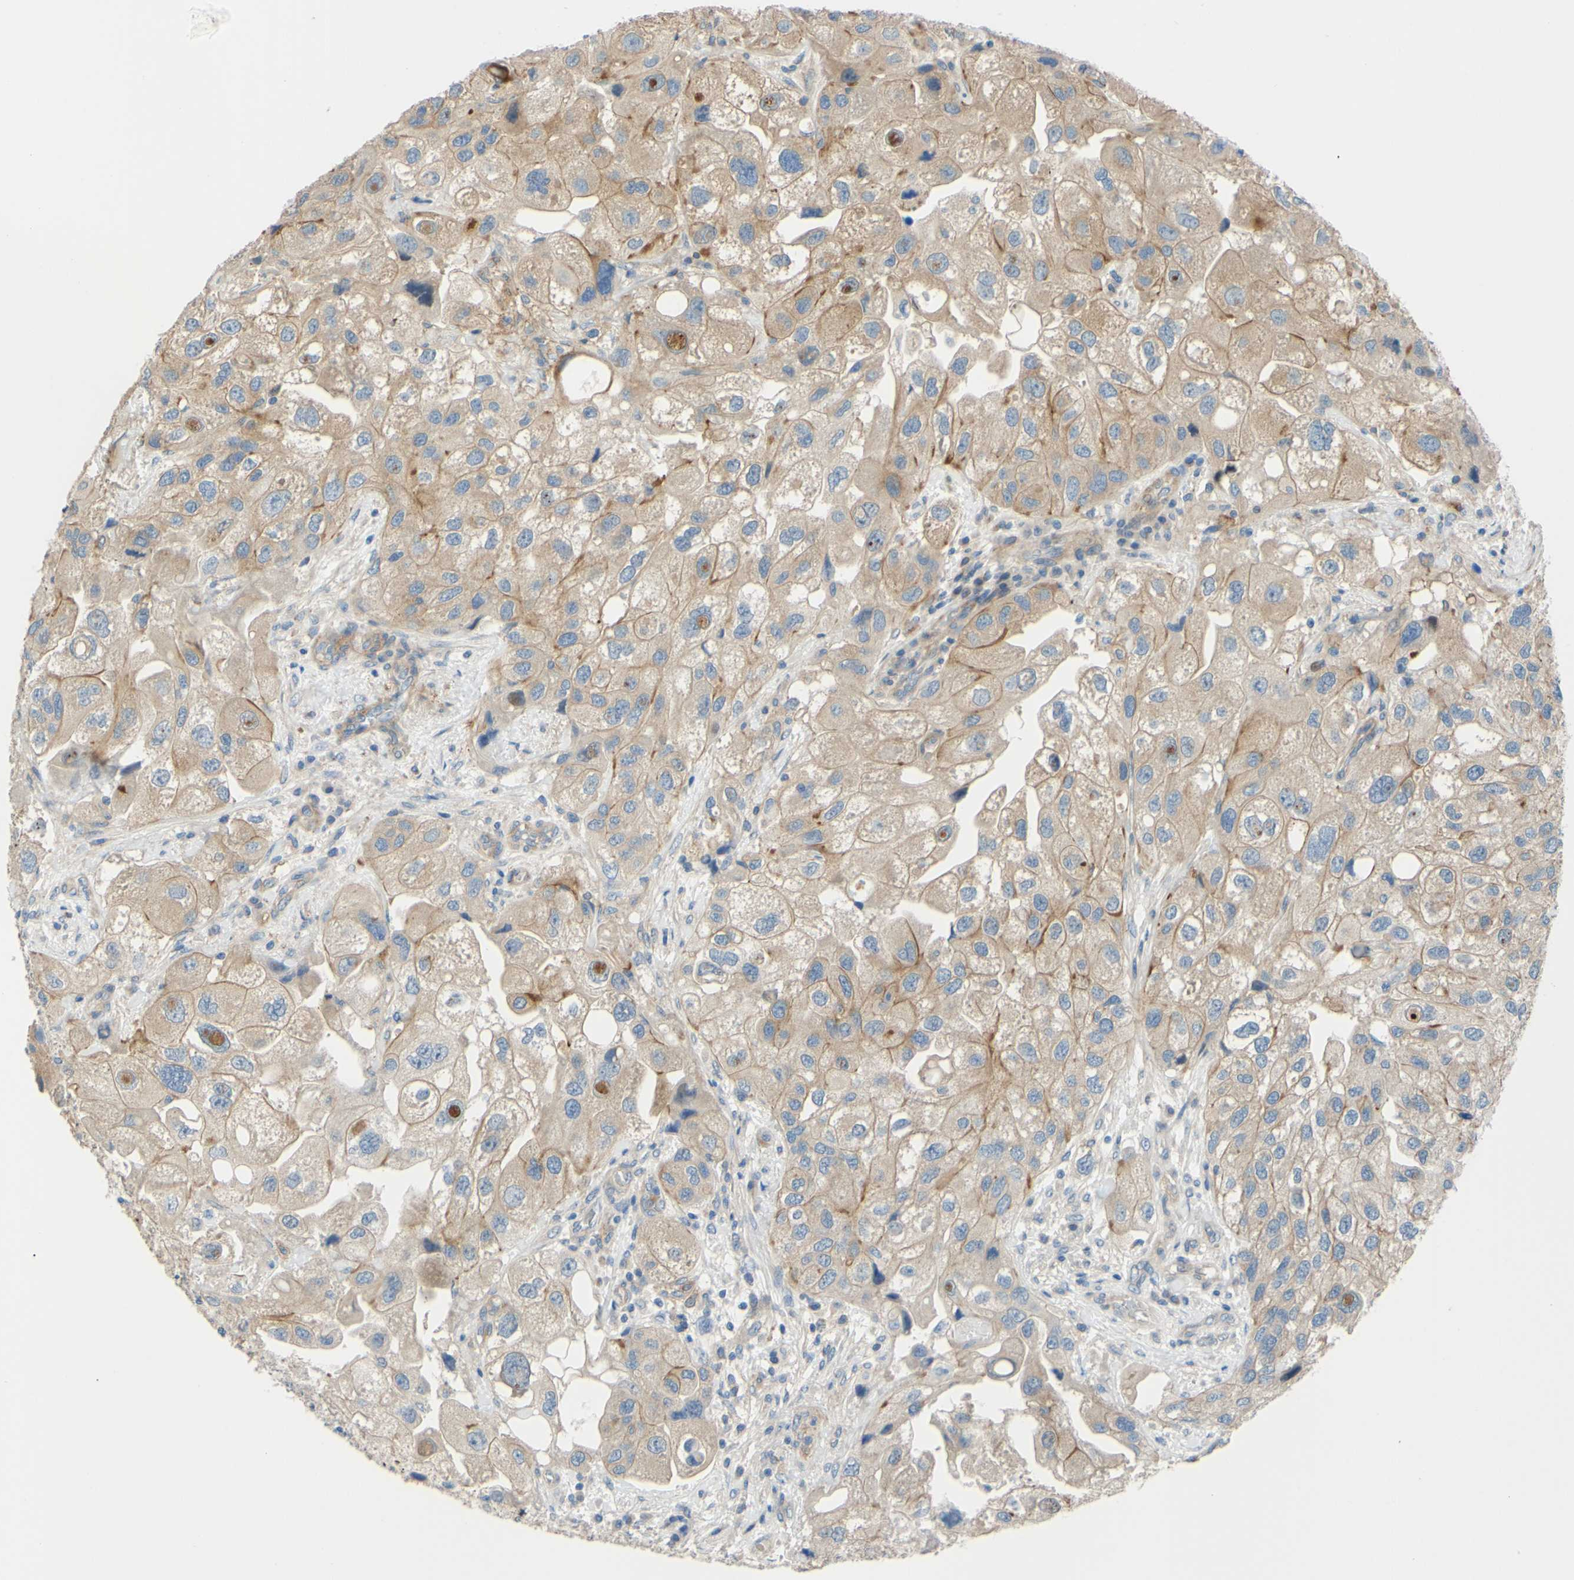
{"staining": {"intensity": "weak", "quantity": ">75%", "location": "cytoplasmic/membranous"}, "tissue": "urothelial cancer", "cell_type": "Tumor cells", "image_type": "cancer", "snomed": [{"axis": "morphology", "description": "Urothelial carcinoma, High grade"}, {"axis": "topography", "description": "Urinary bladder"}], "caption": "Tumor cells demonstrate low levels of weak cytoplasmic/membranous positivity in about >75% of cells in high-grade urothelial carcinoma. (DAB IHC, brown staining for protein, blue staining for nuclei).", "gene": "ARHGAP1", "patient": {"sex": "female", "age": 64}}